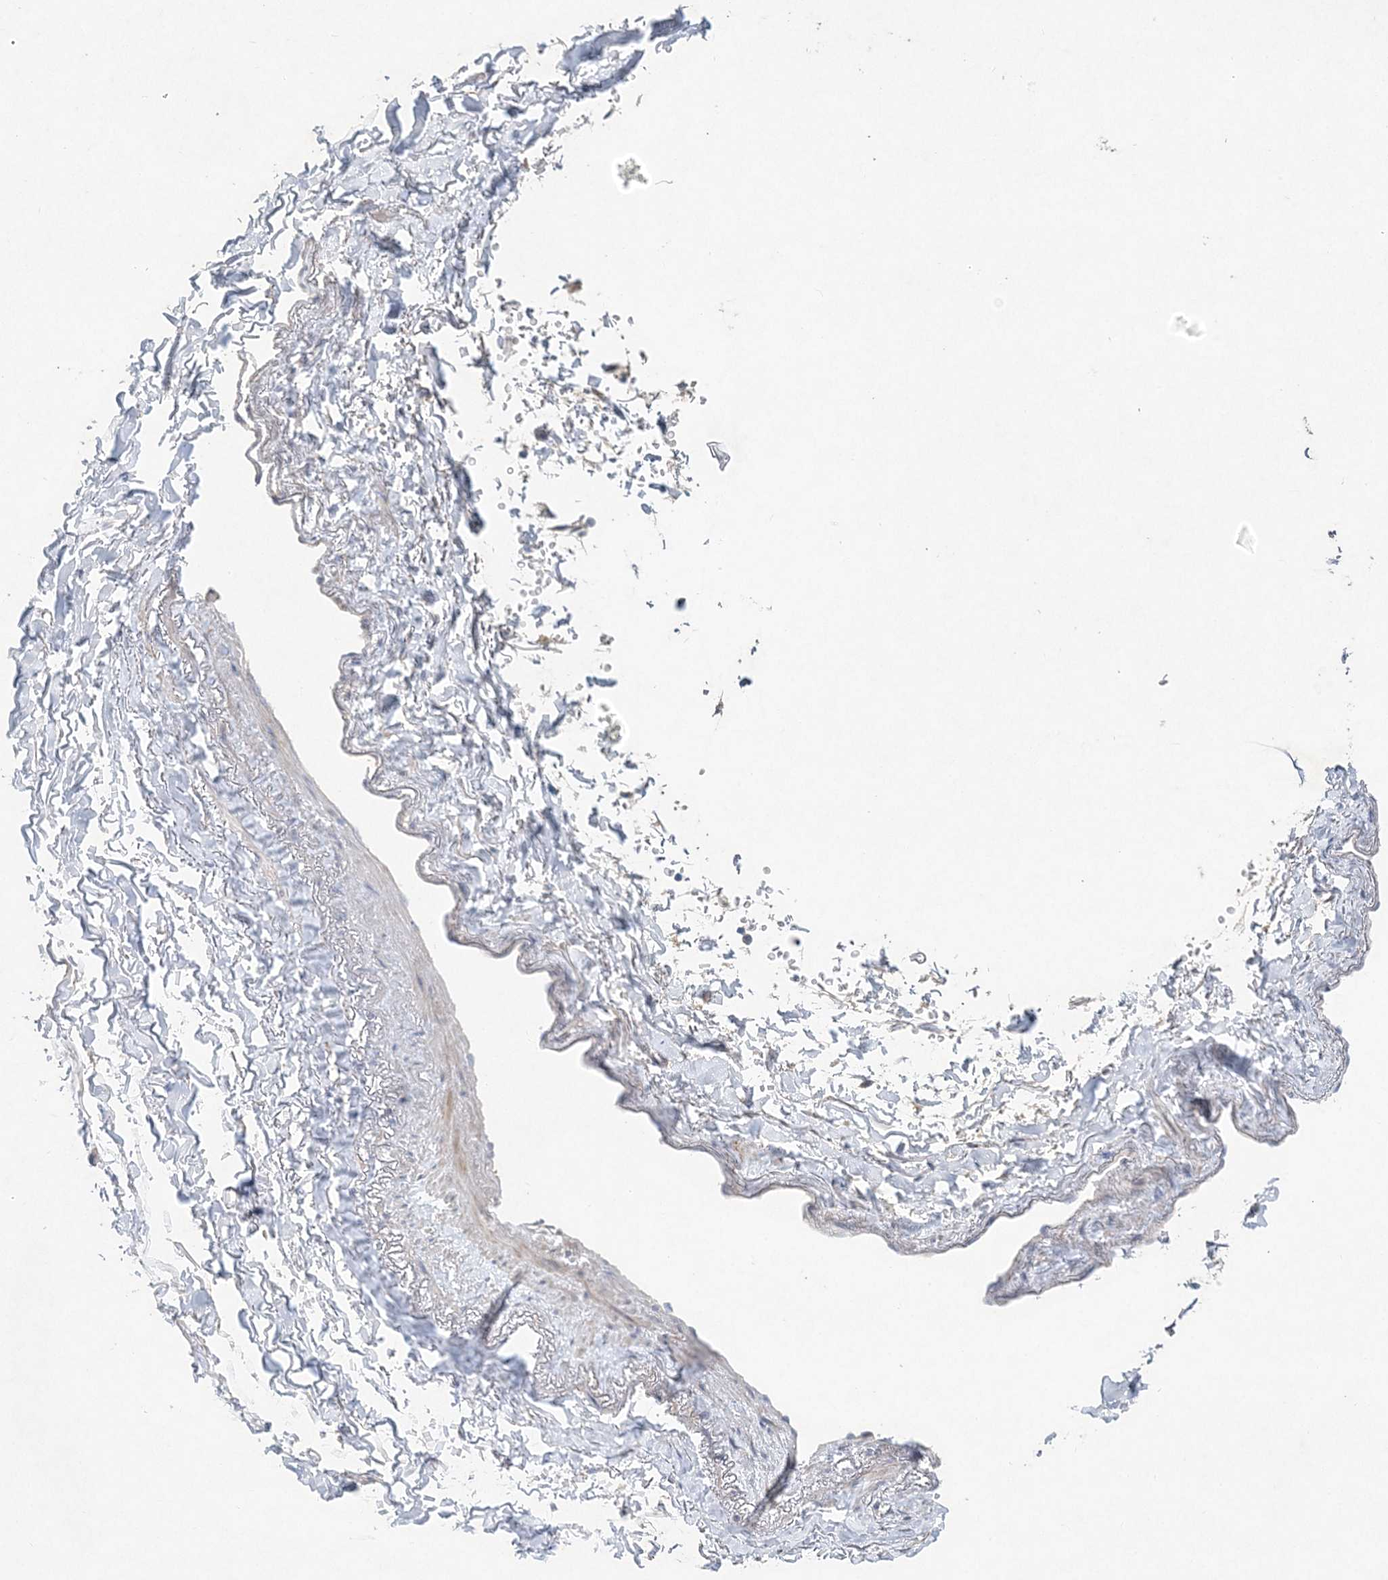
{"staining": {"intensity": "negative", "quantity": "none", "location": "none"}, "tissue": "adipose tissue", "cell_type": "Adipocytes", "image_type": "normal", "snomed": [{"axis": "morphology", "description": "Normal tissue, NOS"}, {"axis": "topography", "description": "Cartilage tissue"}, {"axis": "topography", "description": "Bronchus"}], "caption": "A histopathology image of adipose tissue stained for a protein shows no brown staining in adipocytes. The staining is performed using DAB (3,3'-diaminobenzidine) brown chromogen with nuclei counter-stained in using hematoxylin.", "gene": "MAT2B", "patient": {"sex": "female", "age": 73}}